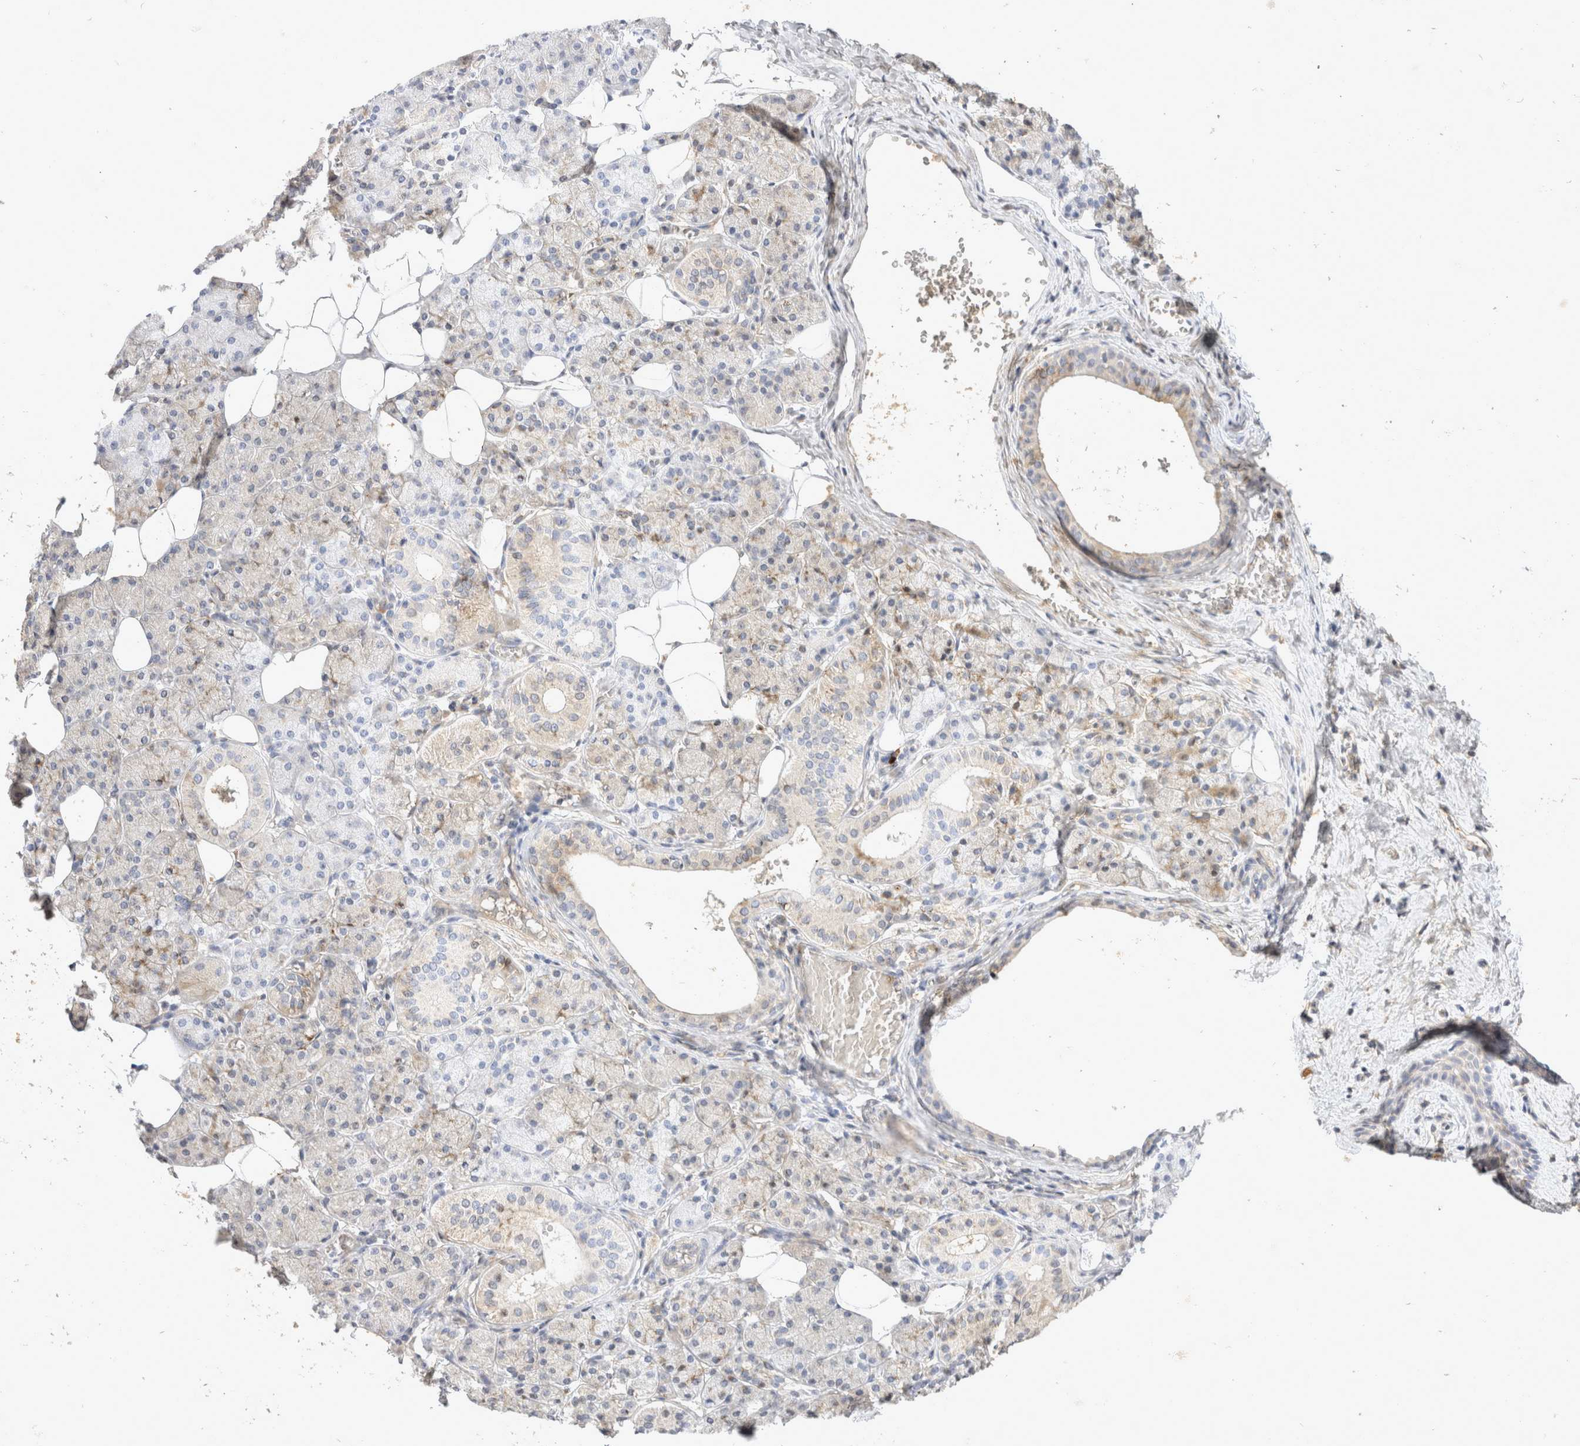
{"staining": {"intensity": "weak", "quantity": "25%-75%", "location": "cytoplasmic/membranous"}, "tissue": "salivary gland", "cell_type": "Glandular cells", "image_type": "normal", "snomed": [{"axis": "morphology", "description": "Normal tissue, NOS"}, {"axis": "topography", "description": "Salivary gland"}], "caption": "Protein expression by immunohistochemistry demonstrates weak cytoplasmic/membranous staining in approximately 25%-75% of glandular cells in benign salivary gland.", "gene": "EIF4G3", "patient": {"sex": "female", "age": 33}}